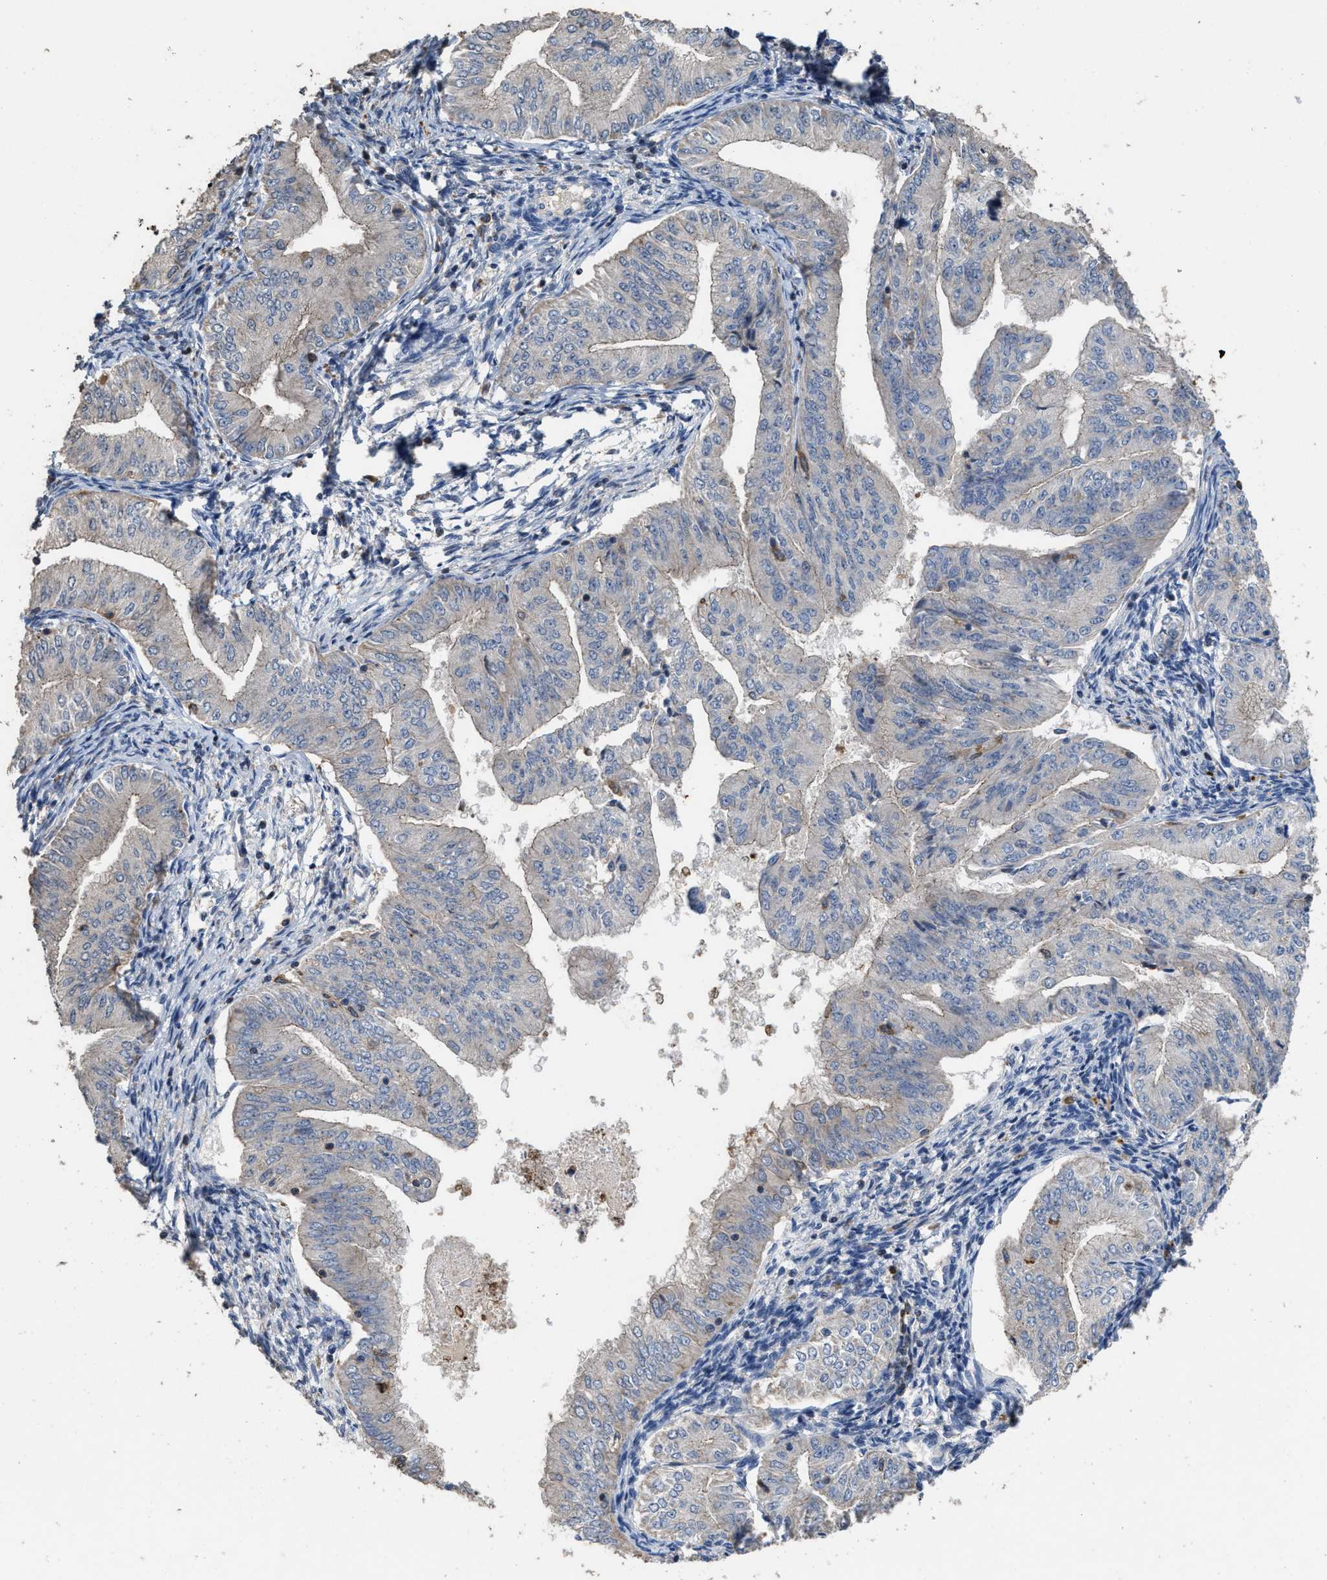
{"staining": {"intensity": "negative", "quantity": "none", "location": "none"}, "tissue": "endometrial cancer", "cell_type": "Tumor cells", "image_type": "cancer", "snomed": [{"axis": "morphology", "description": "Normal tissue, NOS"}, {"axis": "morphology", "description": "Adenocarcinoma, NOS"}, {"axis": "topography", "description": "Endometrium"}], "caption": "DAB (3,3'-diaminobenzidine) immunohistochemical staining of adenocarcinoma (endometrial) shows no significant positivity in tumor cells. (Immunohistochemistry (ihc), brightfield microscopy, high magnification).", "gene": "TDRKH", "patient": {"sex": "female", "age": 53}}